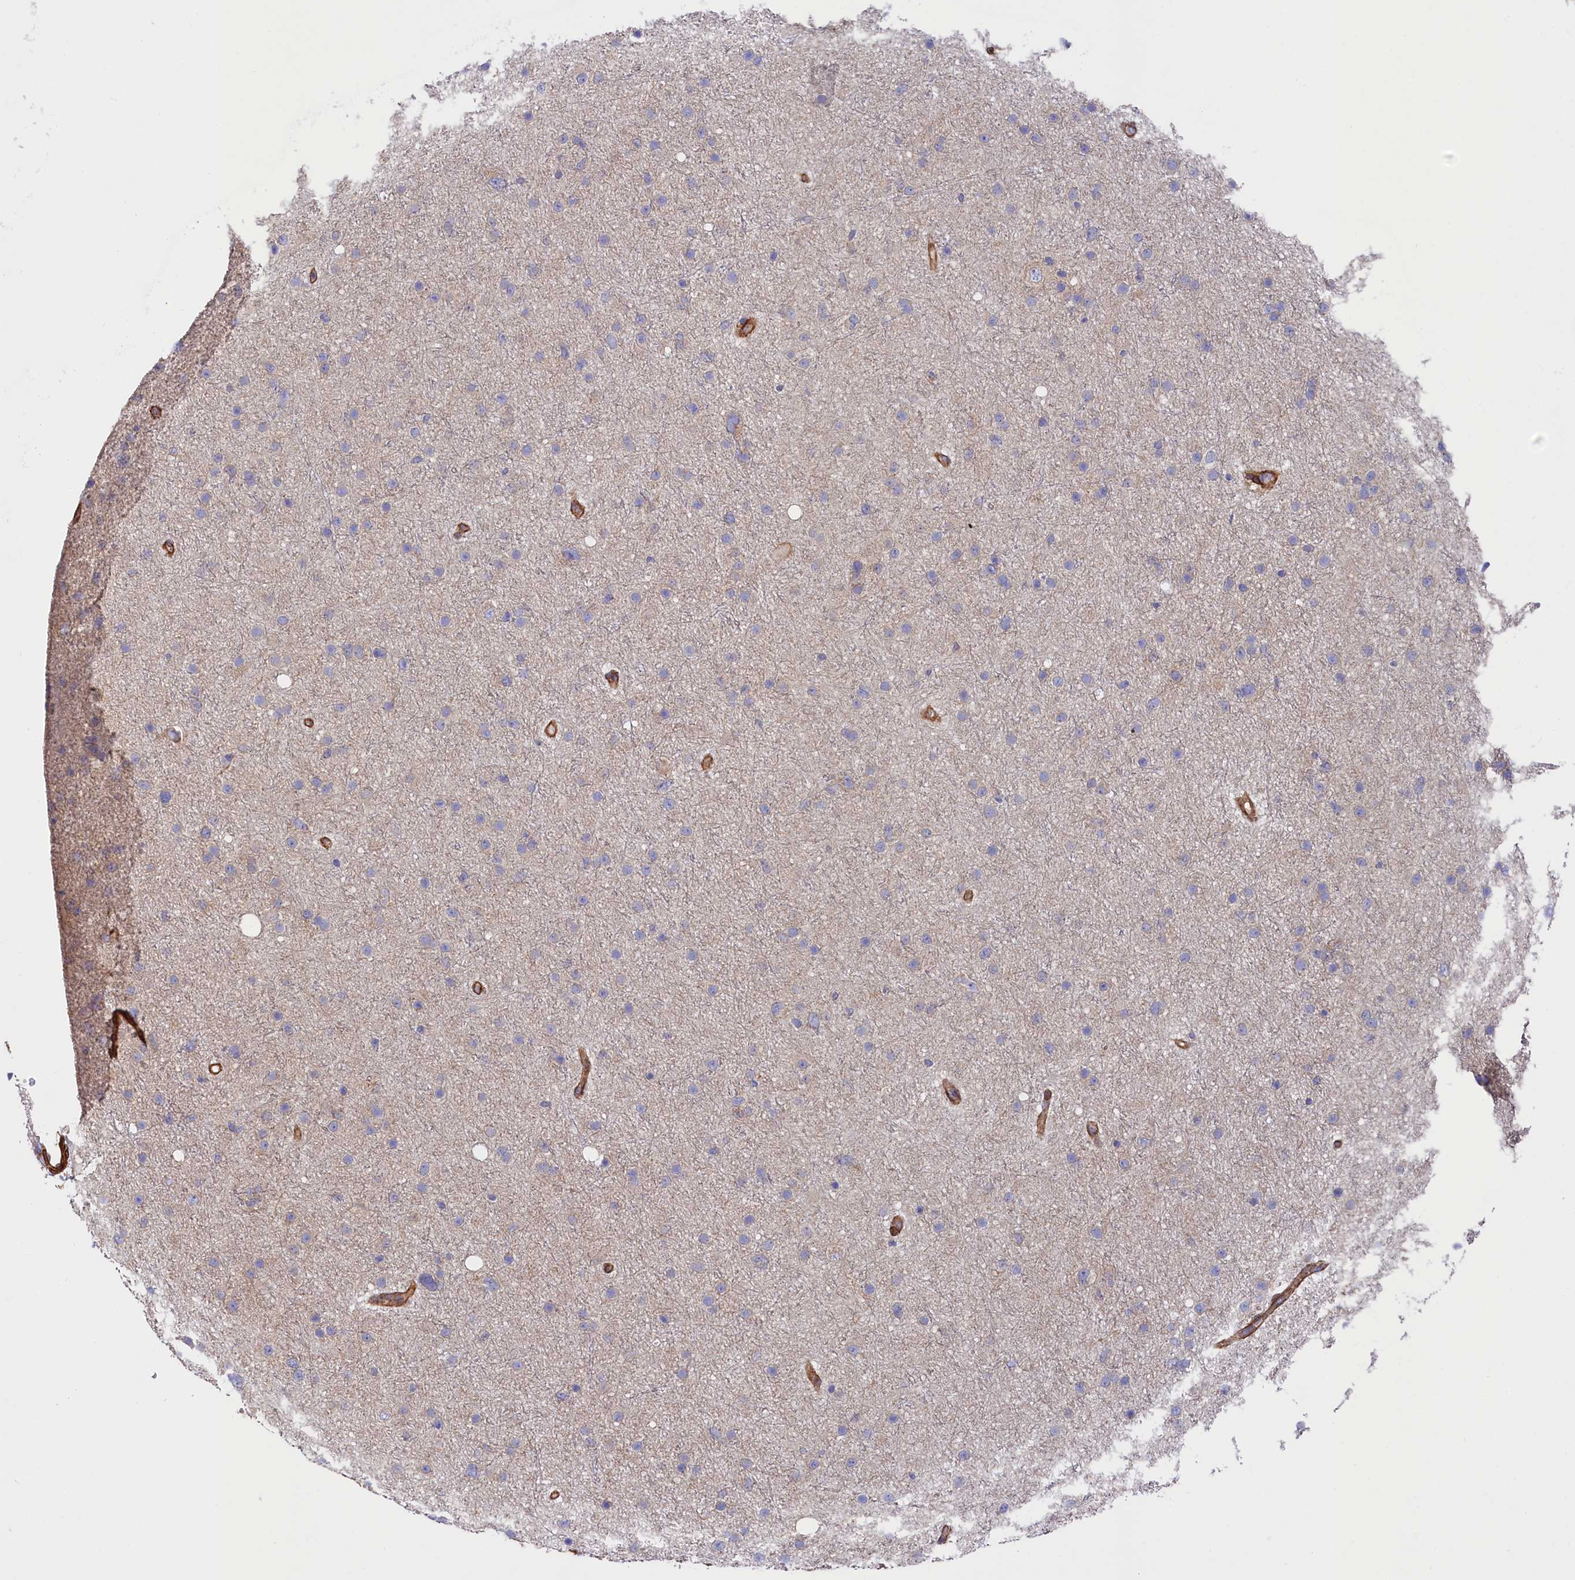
{"staining": {"intensity": "negative", "quantity": "none", "location": "none"}, "tissue": "glioma", "cell_type": "Tumor cells", "image_type": "cancer", "snomed": [{"axis": "morphology", "description": "Glioma, malignant, Low grade"}, {"axis": "topography", "description": "Cerebral cortex"}], "caption": "DAB immunohistochemical staining of glioma exhibits no significant positivity in tumor cells.", "gene": "TNKS1BP1", "patient": {"sex": "female", "age": 39}}